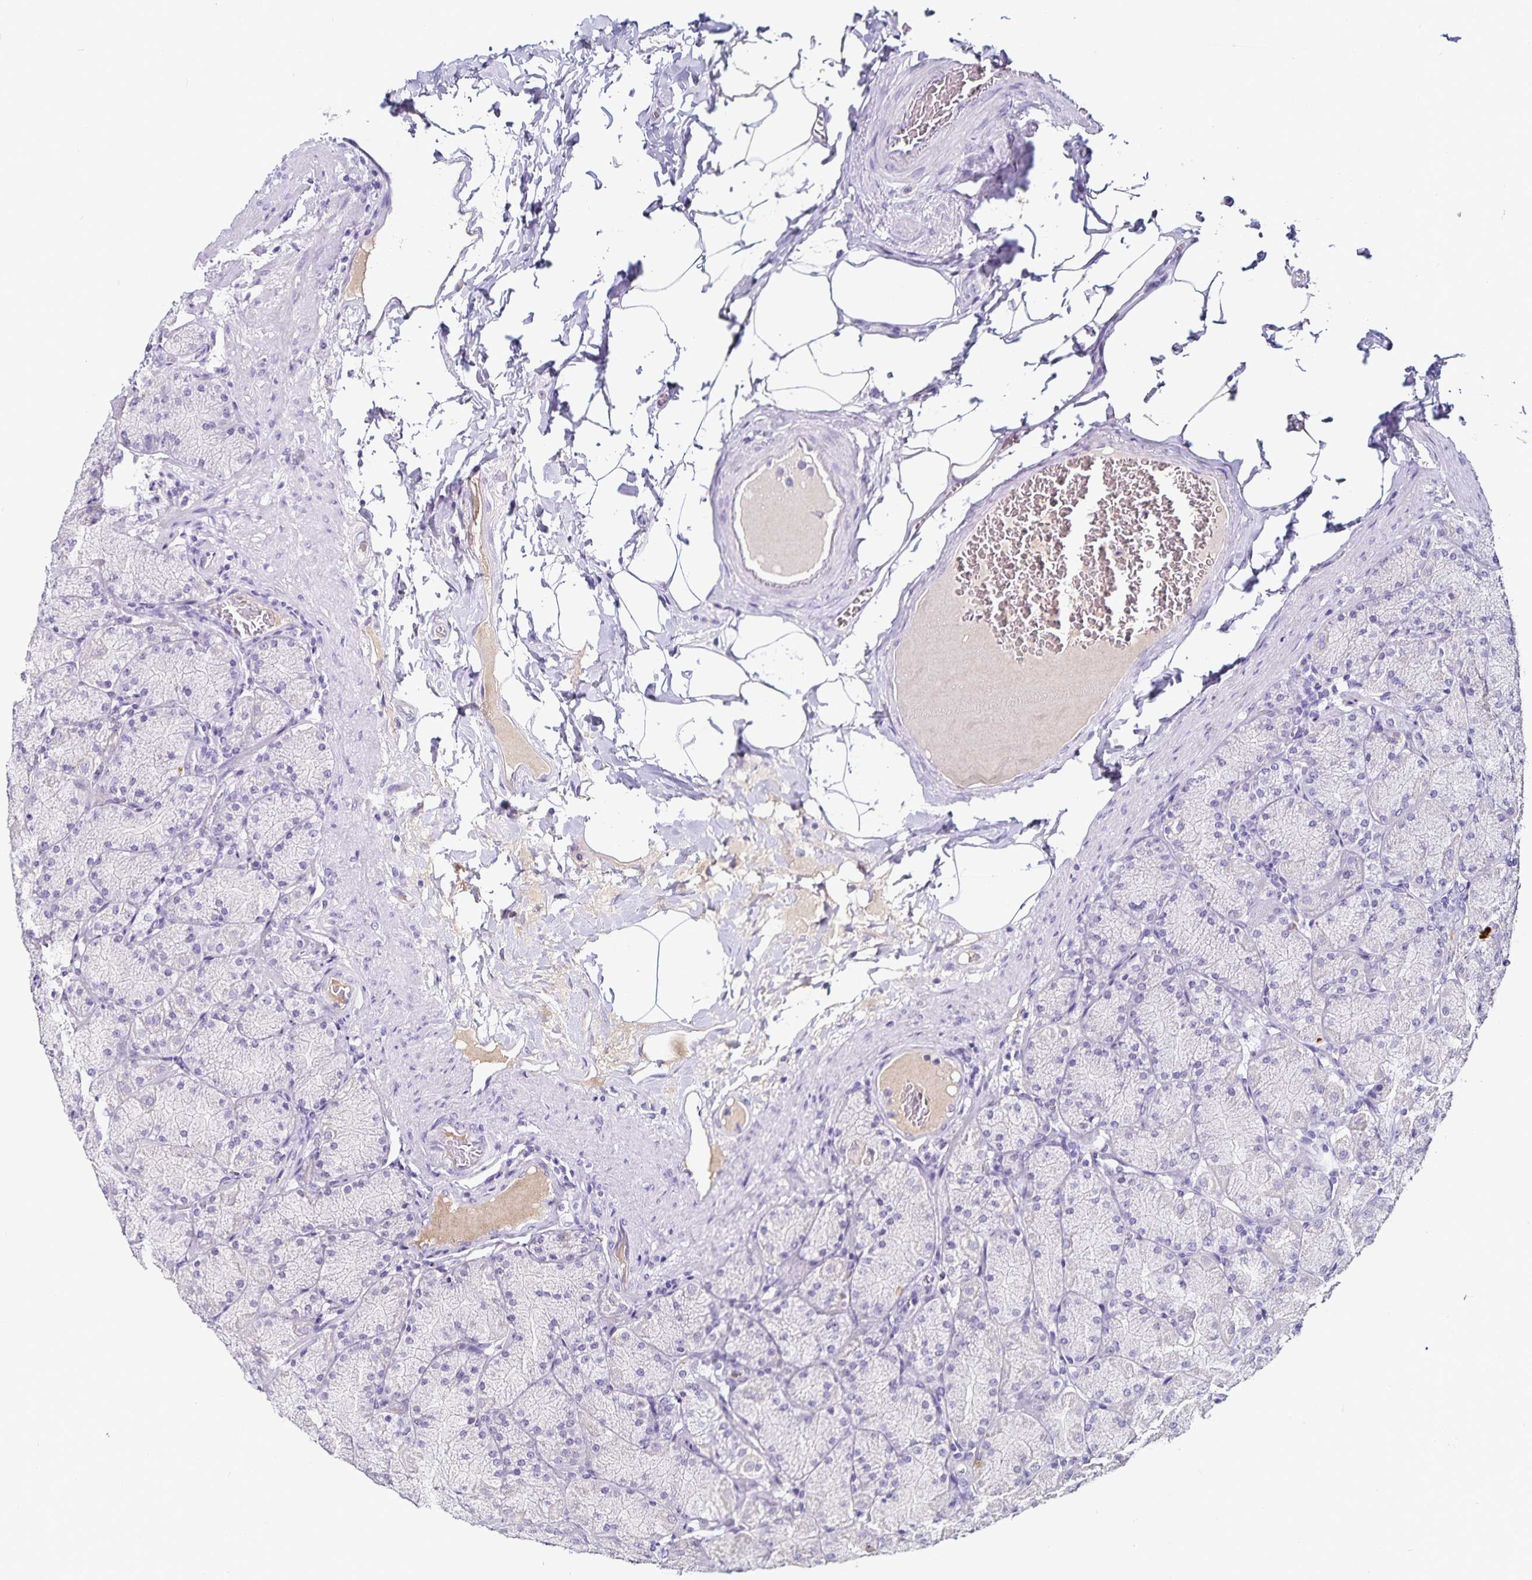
{"staining": {"intensity": "negative", "quantity": "none", "location": "none"}, "tissue": "stomach", "cell_type": "Glandular cells", "image_type": "normal", "snomed": [{"axis": "morphology", "description": "Normal tissue, NOS"}, {"axis": "topography", "description": "Stomach, upper"}], "caption": "The micrograph shows no staining of glandular cells in normal stomach.", "gene": "TTR", "patient": {"sex": "female", "age": 56}}